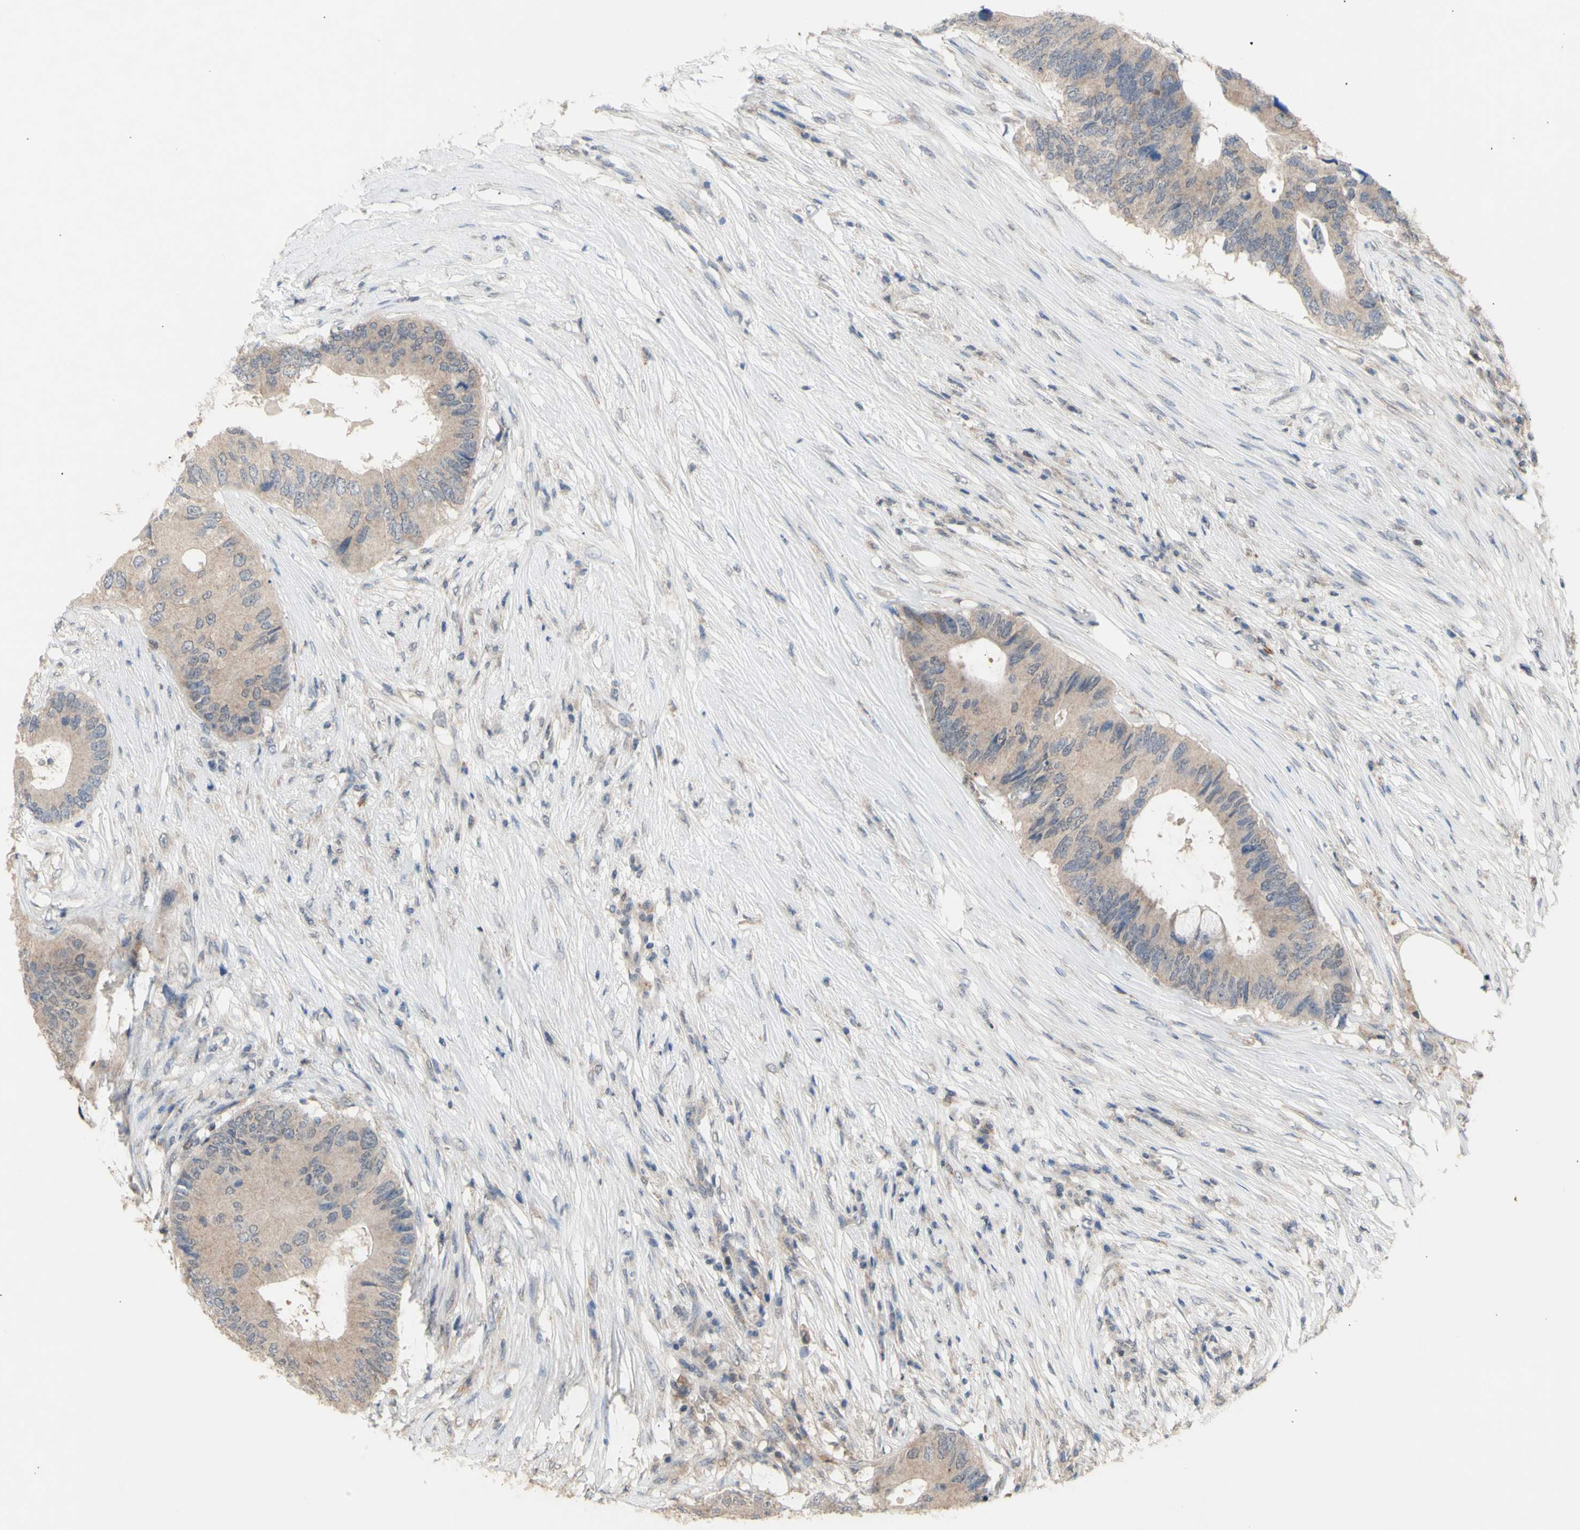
{"staining": {"intensity": "weak", "quantity": ">75%", "location": "cytoplasmic/membranous"}, "tissue": "colorectal cancer", "cell_type": "Tumor cells", "image_type": "cancer", "snomed": [{"axis": "morphology", "description": "Adenocarcinoma, NOS"}, {"axis": "topography", "description": "Colon"}], "caption": "High-magnification brightfield microscopy of adenocarcinoma (colorectal) stained with DAB (brown) and counterstained with hematoxylin (blue). tumor cells exhibit weak cytoplasmic/membranous expression is identified in approximately>75% of cells.", "gene": "NLRP1", "patient": {"sex": "male", "age": 71}}